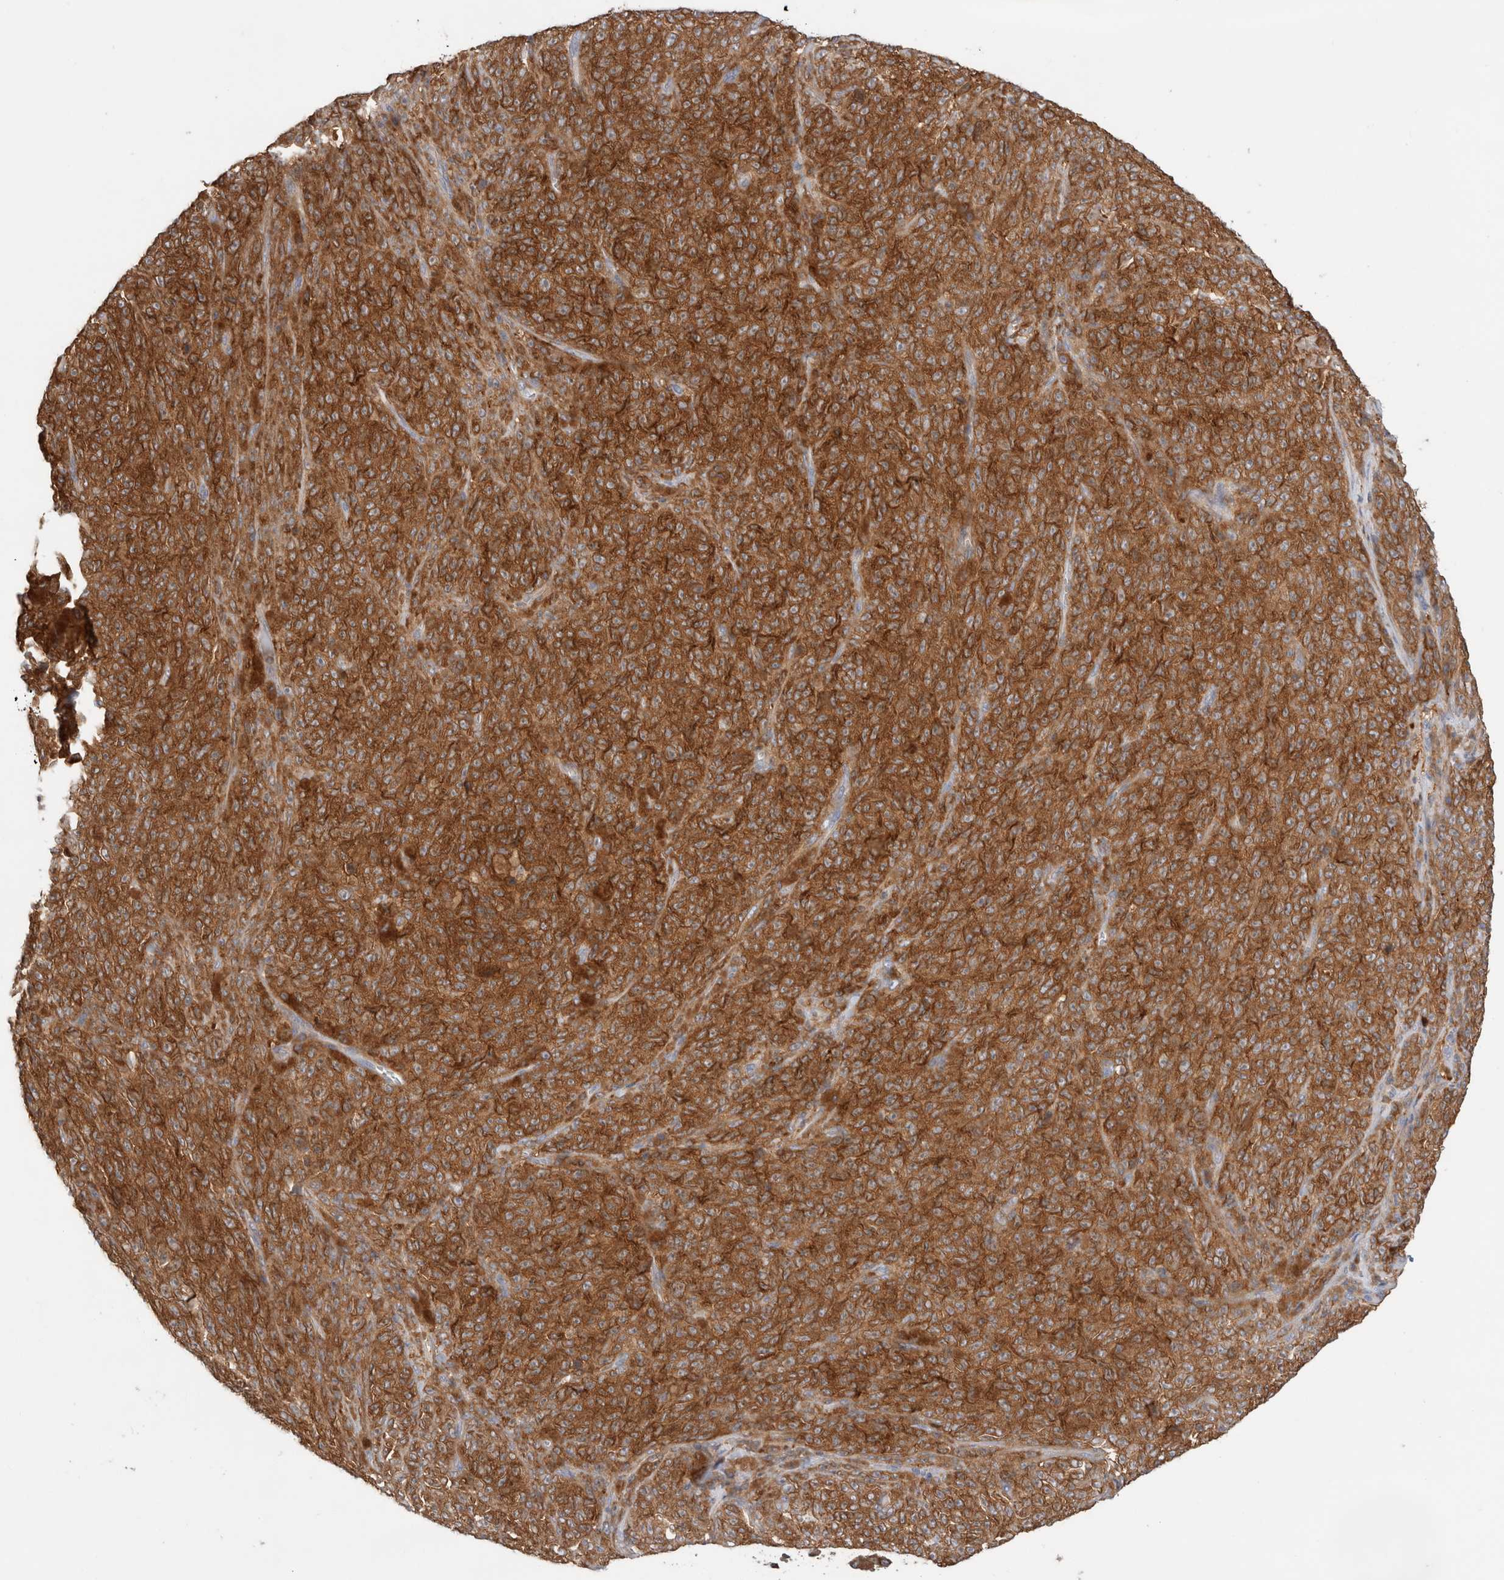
{"staining": {"intensity": "strong", "quantity": ">75%", "location": "cytoplasmic/membranous"}, "tissue": "melanoma", "cell_type": "Tumor cells", "image_type": "cancer", "snomed": [{"axis": "morphology", "description": "Malignant melanoma, NOS"}, {"axis": "topography", "description": "Skin"}], "caption": "Human malignant melanoma stained for a protein (brown) displays strong cytoplasmic/membranous positive staining in about >75% of tumor cells.", "gene": "KLHL14", "patient": {"sex": "female", "age": 82}}